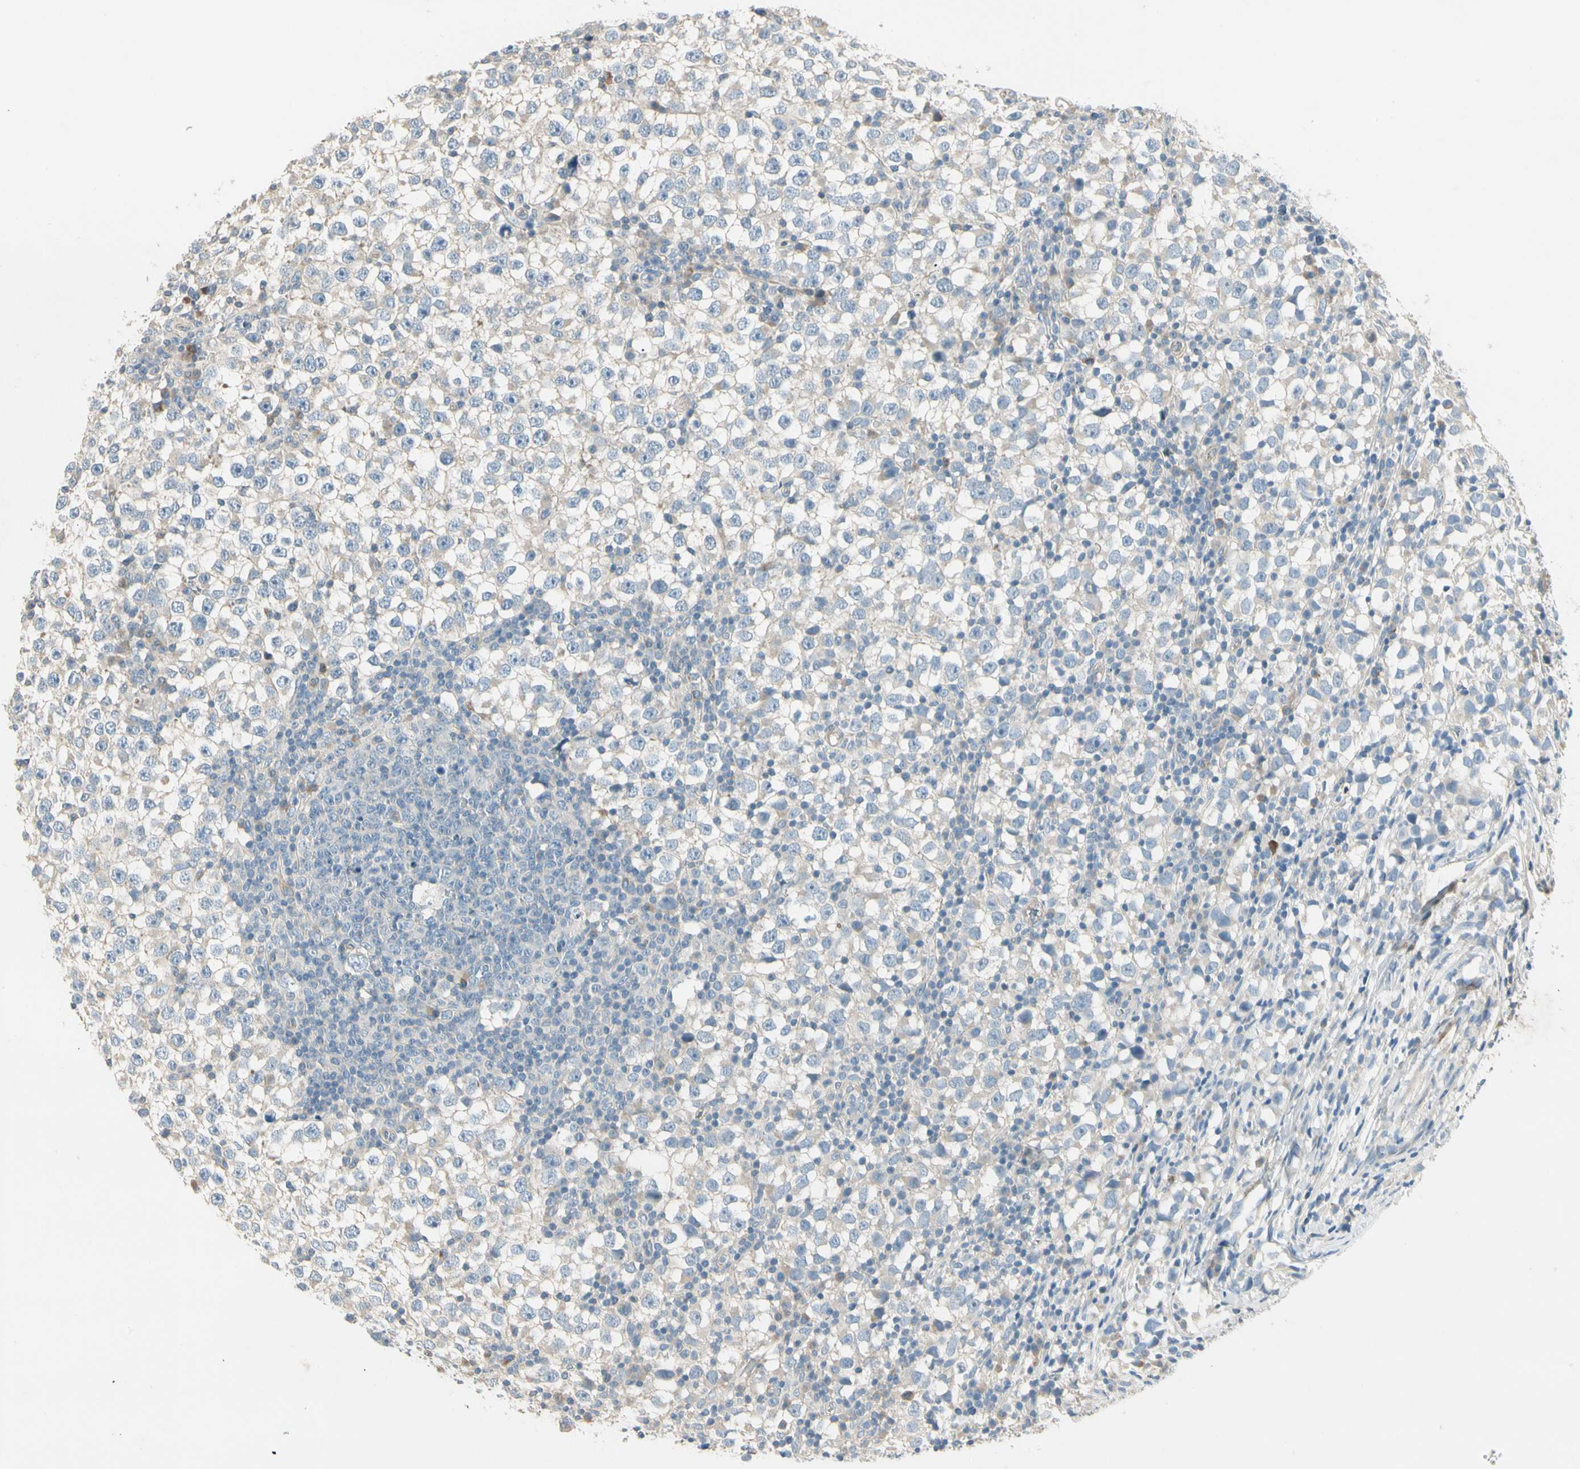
{"staining": {"intensity": "weak", "quantity": "<25%", "location": "cytoplasmic/membranous"}, "tissue": "testis cancer", "cell_type": "Tumor cells", "image_type": "cancer", "snomed": [{"axis": "morphology", "description": "Seminoma, NOS"}, {"axis": "topography", "description": "Testis"}], "caption": "This micrograph is of seminoma (testis) stained with immunohistochemistry (IHC) to label a protein in brown with the nuclei are counter-stained blue. There is no expression in tumor cells.", "gene": "ADGRA3", "patient": {"sex": "male", "age": 65}}